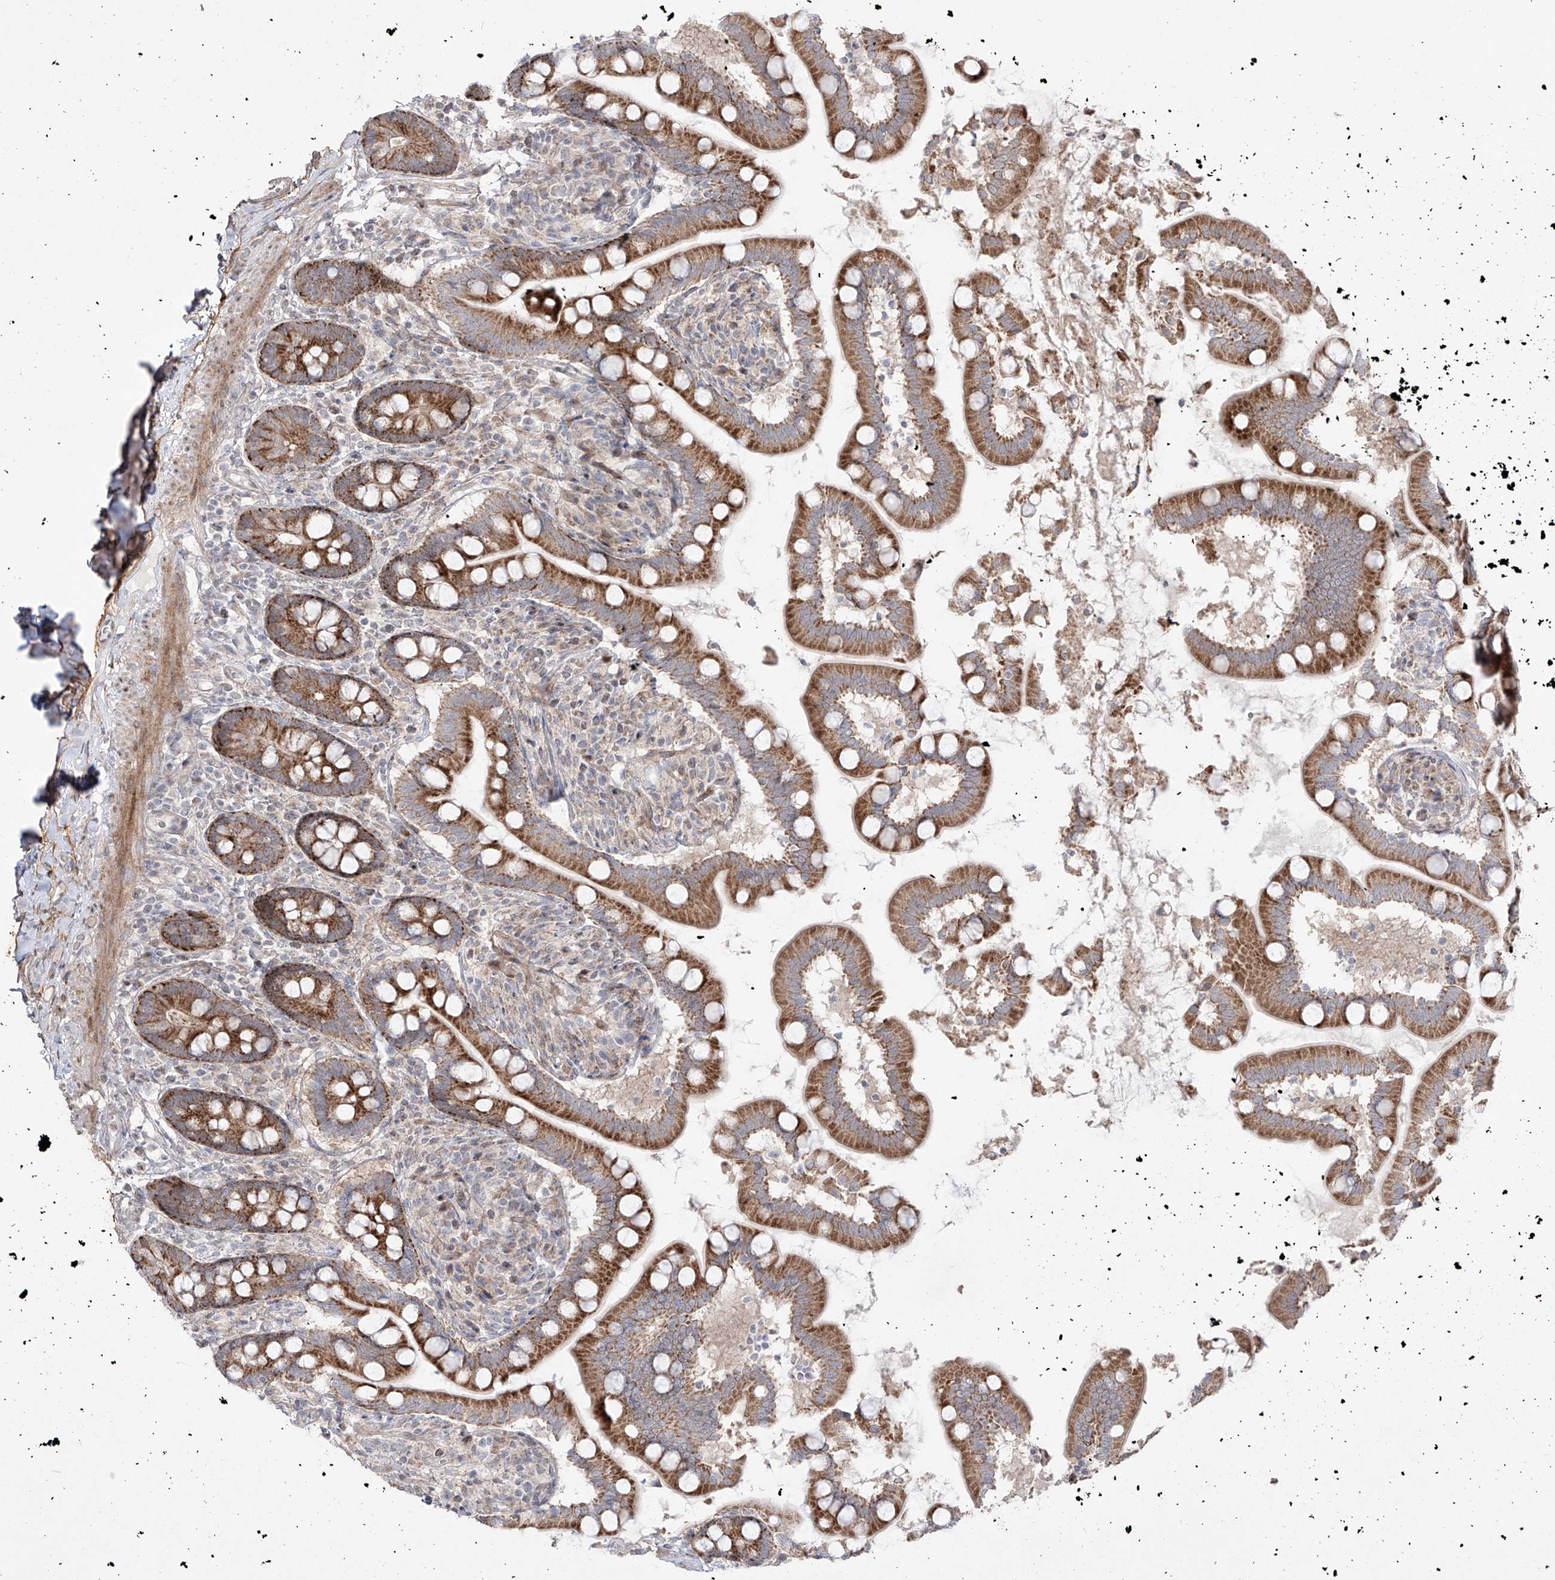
{"staining": {"intensity": "moderate", "quantity": ">75%", "location": "cytoplasmic/membranous"}, "tissue": "small intestine", "cell_type": "Glandular cells", "image_type": "normal", "snomed": [{"axis": "morphology", "description": "Normal tissue, NOS"}, {"axis": "topography", "description": "Small intestine"}], "caption": "Protein expression analysis of benign small intestine shows moderate cytoplasmic/membranous expression in about >75% of glandular cells.", "gene": "YKT6", "patient": {"sex": "female", "age": 64}}